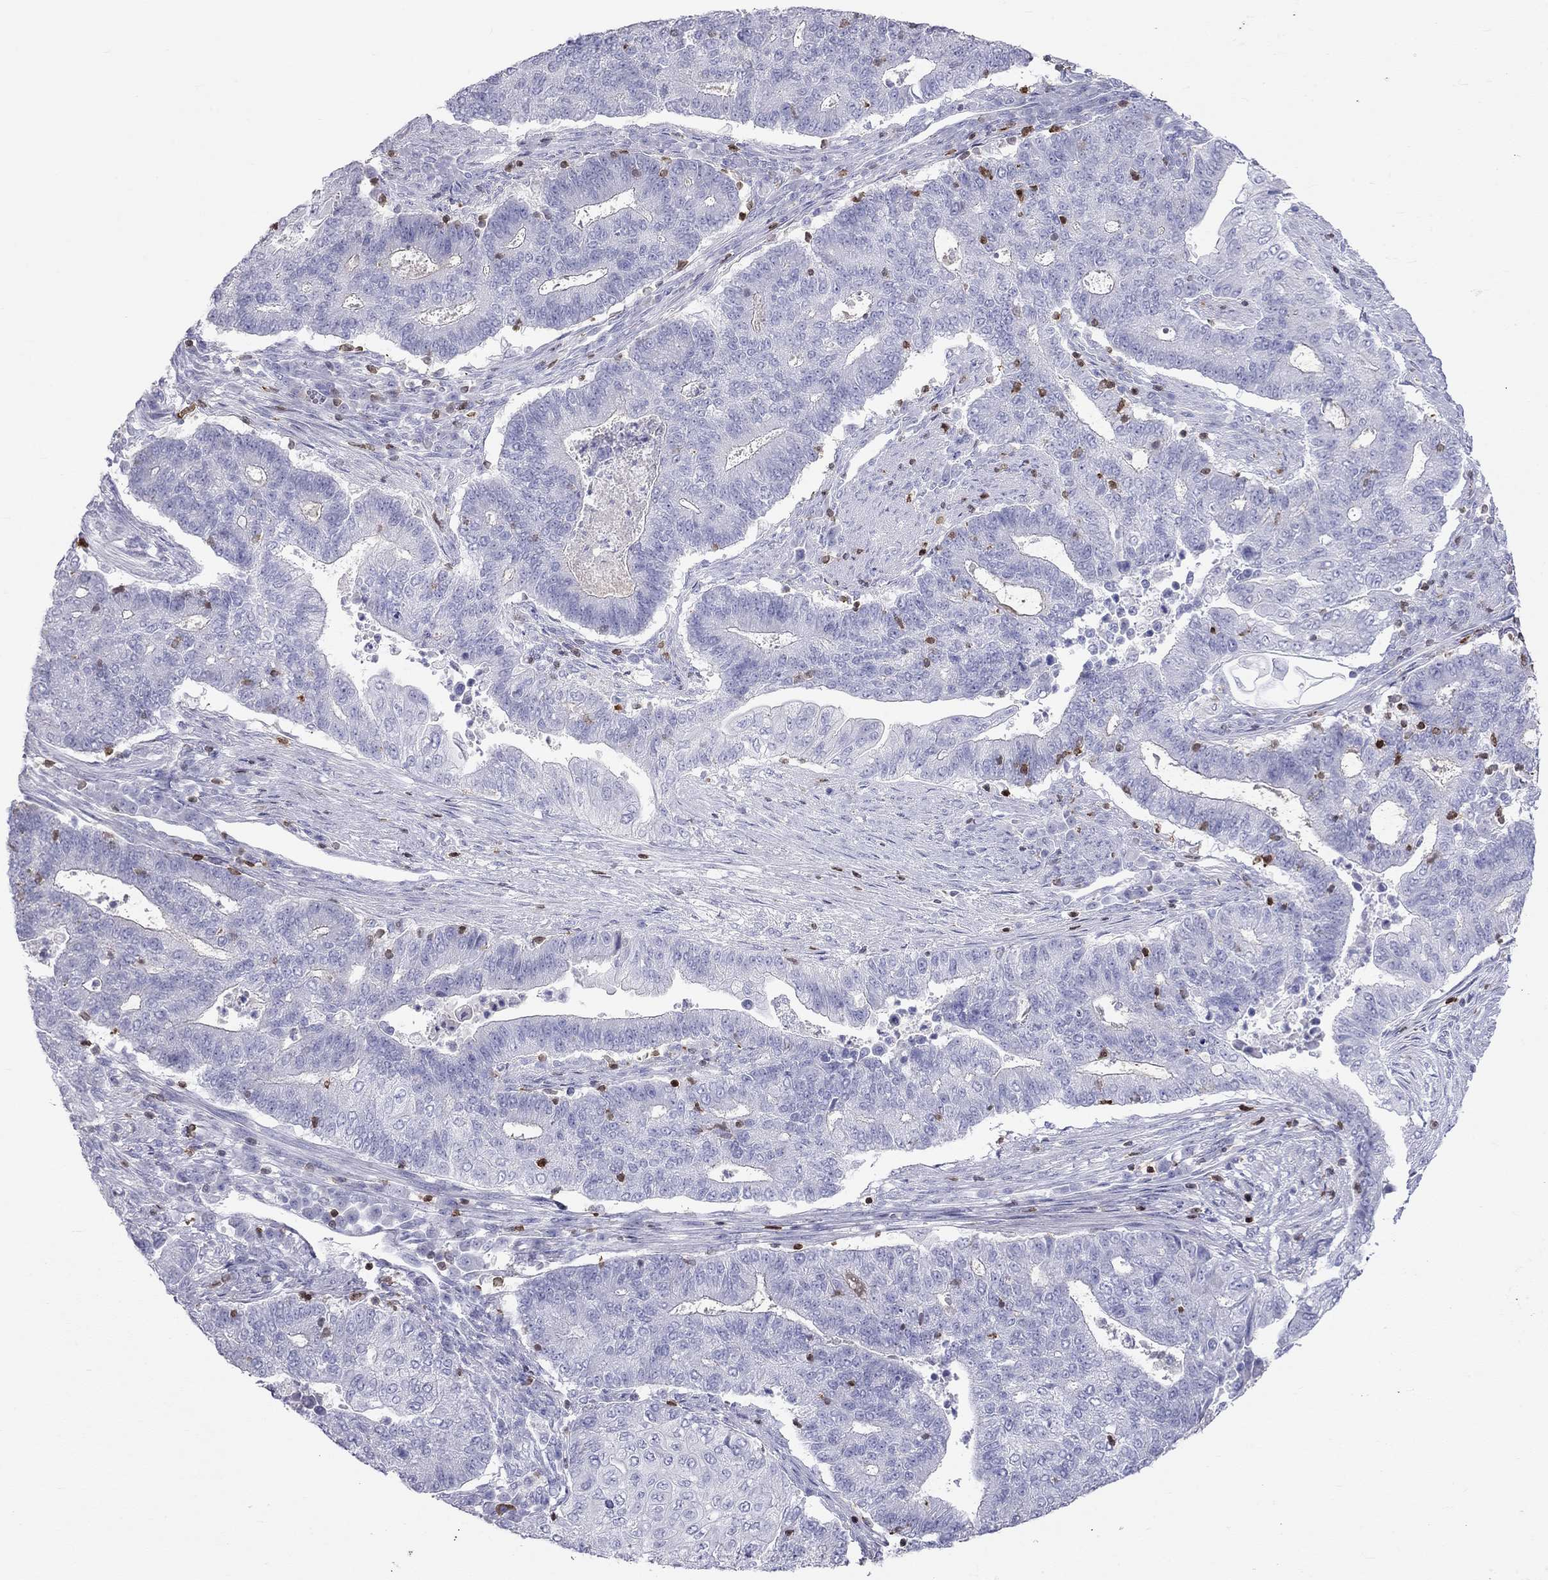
{"staining": {"intensity": "negative", "quantity": "none", "location": "none"}, "tissue": "endometrial cancer", "cell_type": "Tumor cells", "image_type": "cancer", "snomed": [{"axis": "morphology", "description": "Adenocarcinoma, NOS"}, {"axis": "topography", "description": "Uterus"}, {"axis": "topography", "description": "Endometrium"}], "caption": "This is a histopathology image of immunohistochemistry (IHC) staining of endometrial adenocarcinoma, which shows no expression in tumor cells.", "gene": "SH2D2A", "patient": {"sex": "female", "age": 54}}